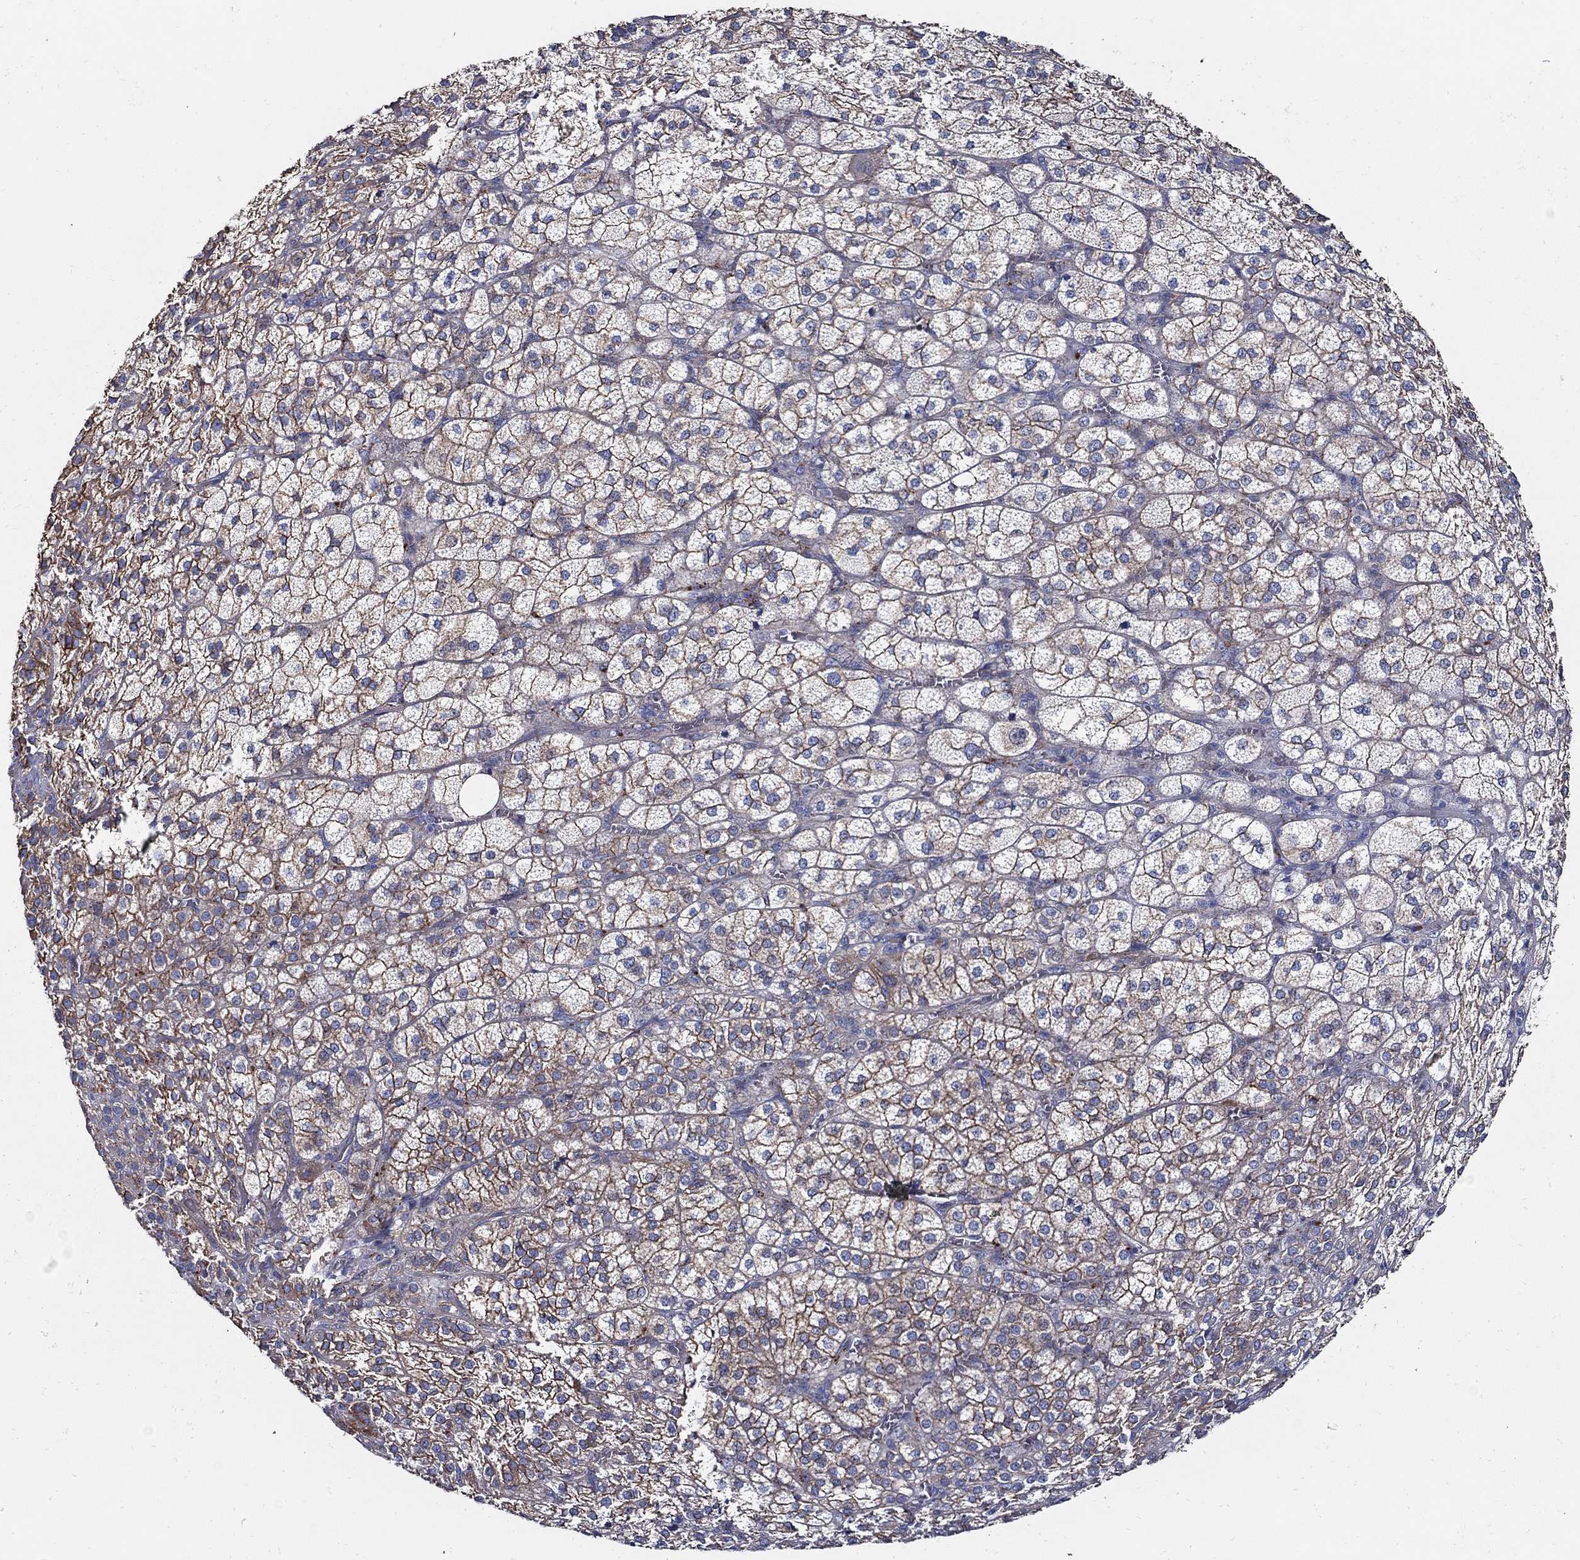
{"staining": {"intensity": "strong", "quantity": ">75%", "location": "cytoplasmic/membranous"}, "tissue": "adrenal gland", "cell_type": "Glandular cells", "image_type": "normal", "snomed": [{"axis": "morphology", "description": "Normal tissue, NOS"}, {"axis": "topography", "description": "Adrenal gland"}], "caption": "Immunohistochemistry (IHC) of unremarkable adrenal gland displays high levels of strong cytoplasmic/membranous staining in about >75% of glandular cells.", "gene": "APBB3", "patient": {"sex": "female", "age": 60}}